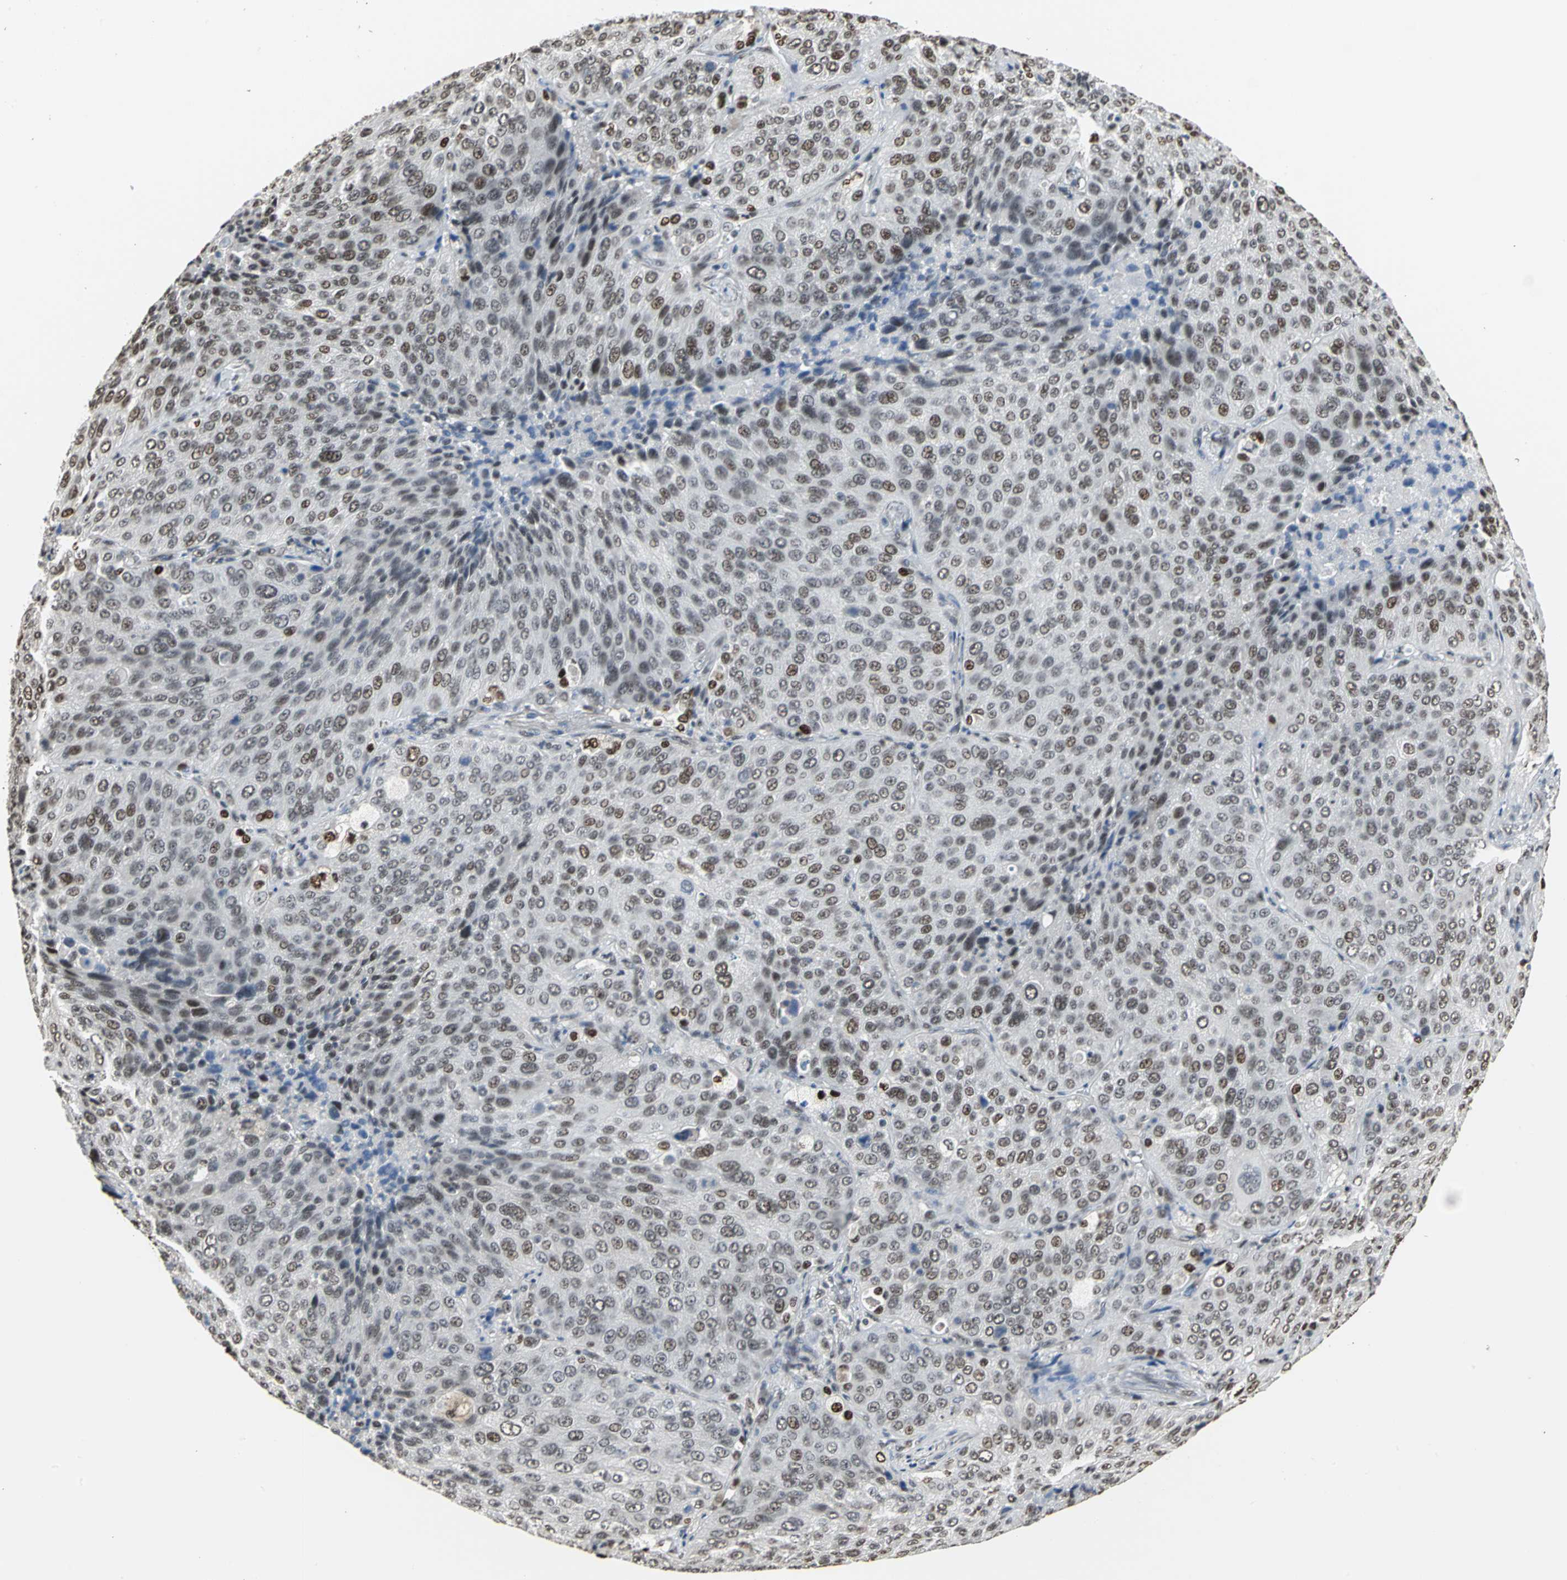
{"staining": {"intensity": "moderate", "quantity": ">75%", "location": "nuclear"}, "tissue": "lung cancer", "cell_type": "Tumor cells", "image_type": "cancer", "snomed": [{"axis": "morphology", "description": "Squamous cell carcinoma, NOS"}, {"axis": "topography", "description": "Lung"}], "caption": "The image exhibits staining of lung squamous cell carcinoma, revealing moderate nuclear protein expression (brown color) within tumor cells.", "gene": "CCDC88C", "patient": {"sex": "male", "age": 54}}